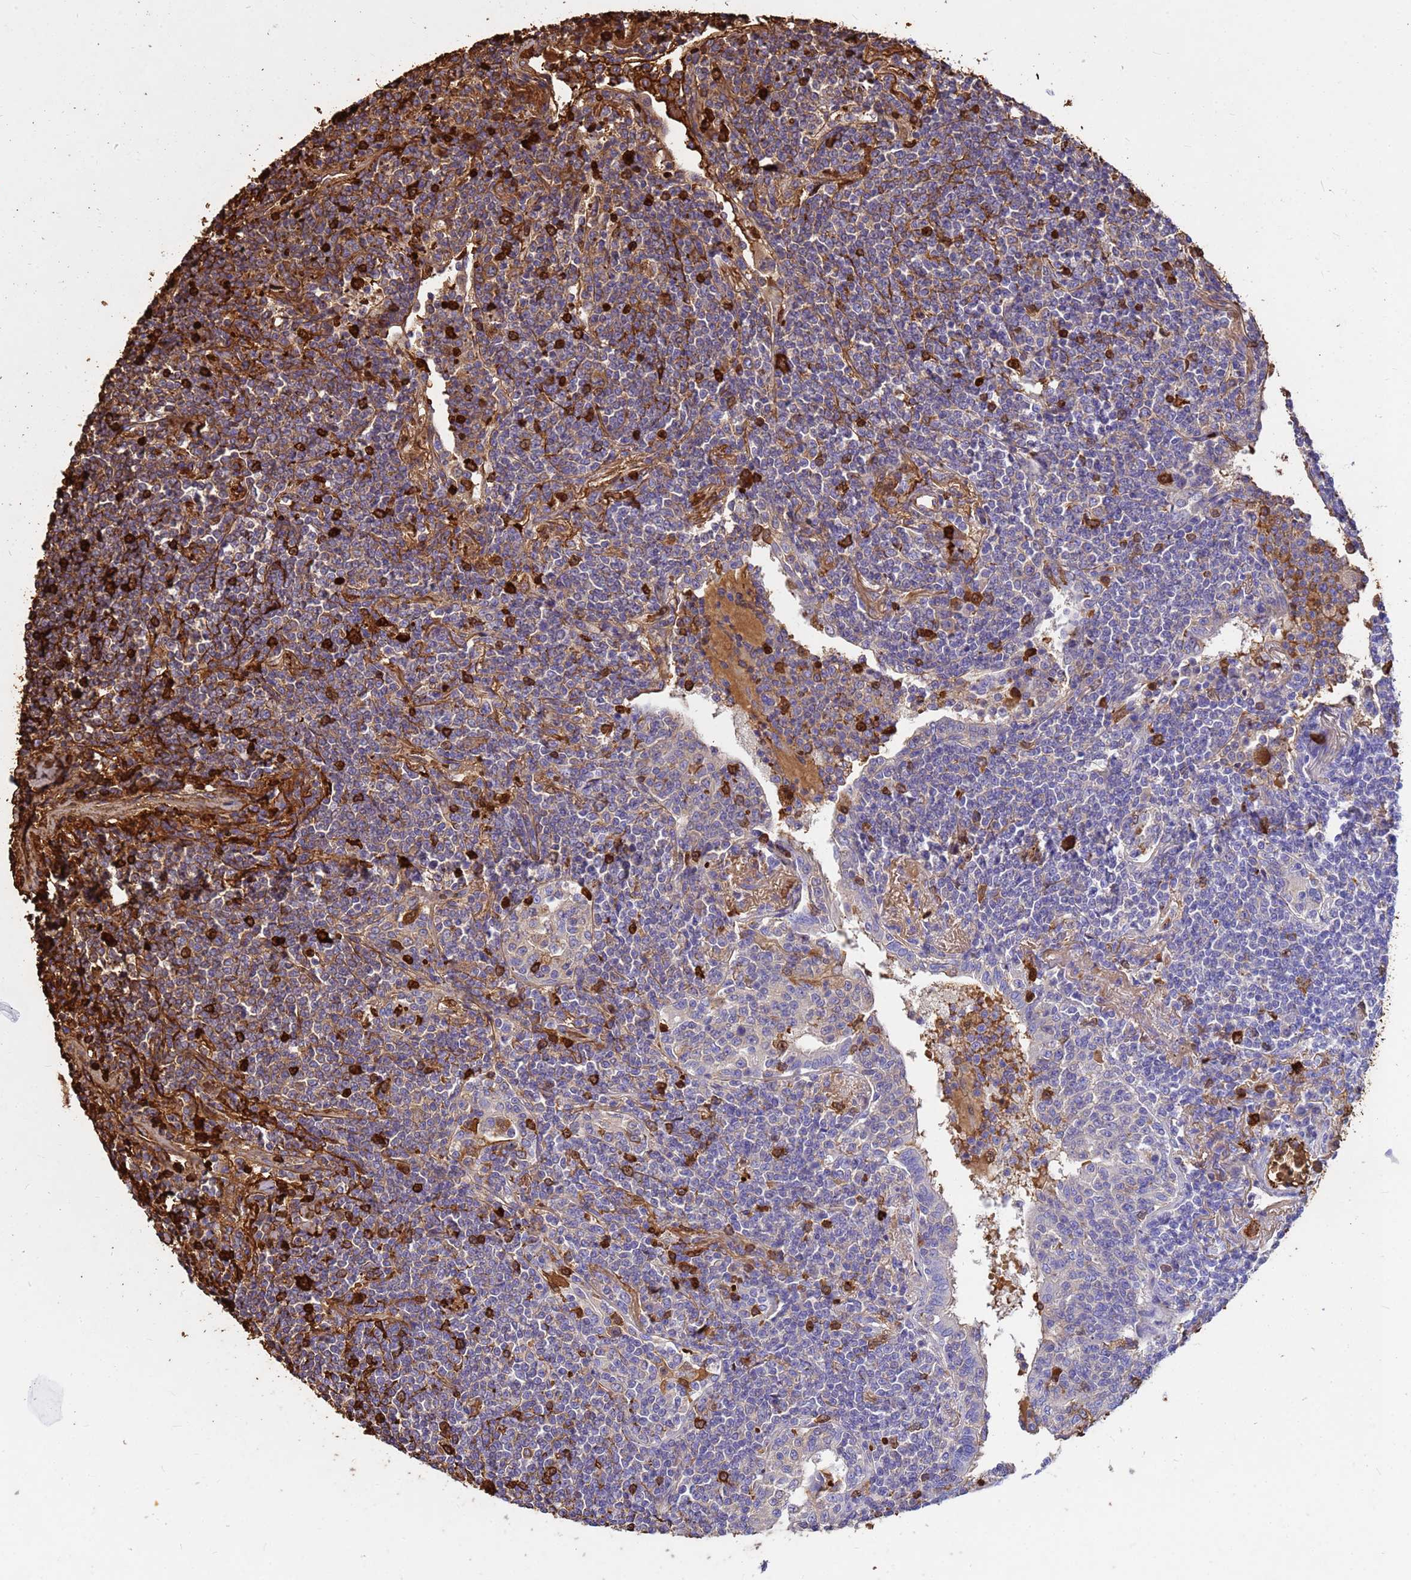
{"staining": {"intensity": "moderate", "quantity": "<25%", "location": "cytoplasmic/membranous"}, "tissue": "lymphoma", "cell_type": "Tumor cells", "image_type": "cancer", "snomed": [{"axis": "morphology", "description": "Malignant lymphoma, non-Hodgkin's type, Low grade"}, {"axis": "topography", "description": "Lung"}], "caption": "Immunohistochemistry histopathology image of human lymphoma stained for a protein (brown), which demonstrates low levels of moderate cytoplasmic/membranous expression in approximately <25% of tumor cells.", "gene": "HBA2", "patient": {"sex": "female", "age": 71}}